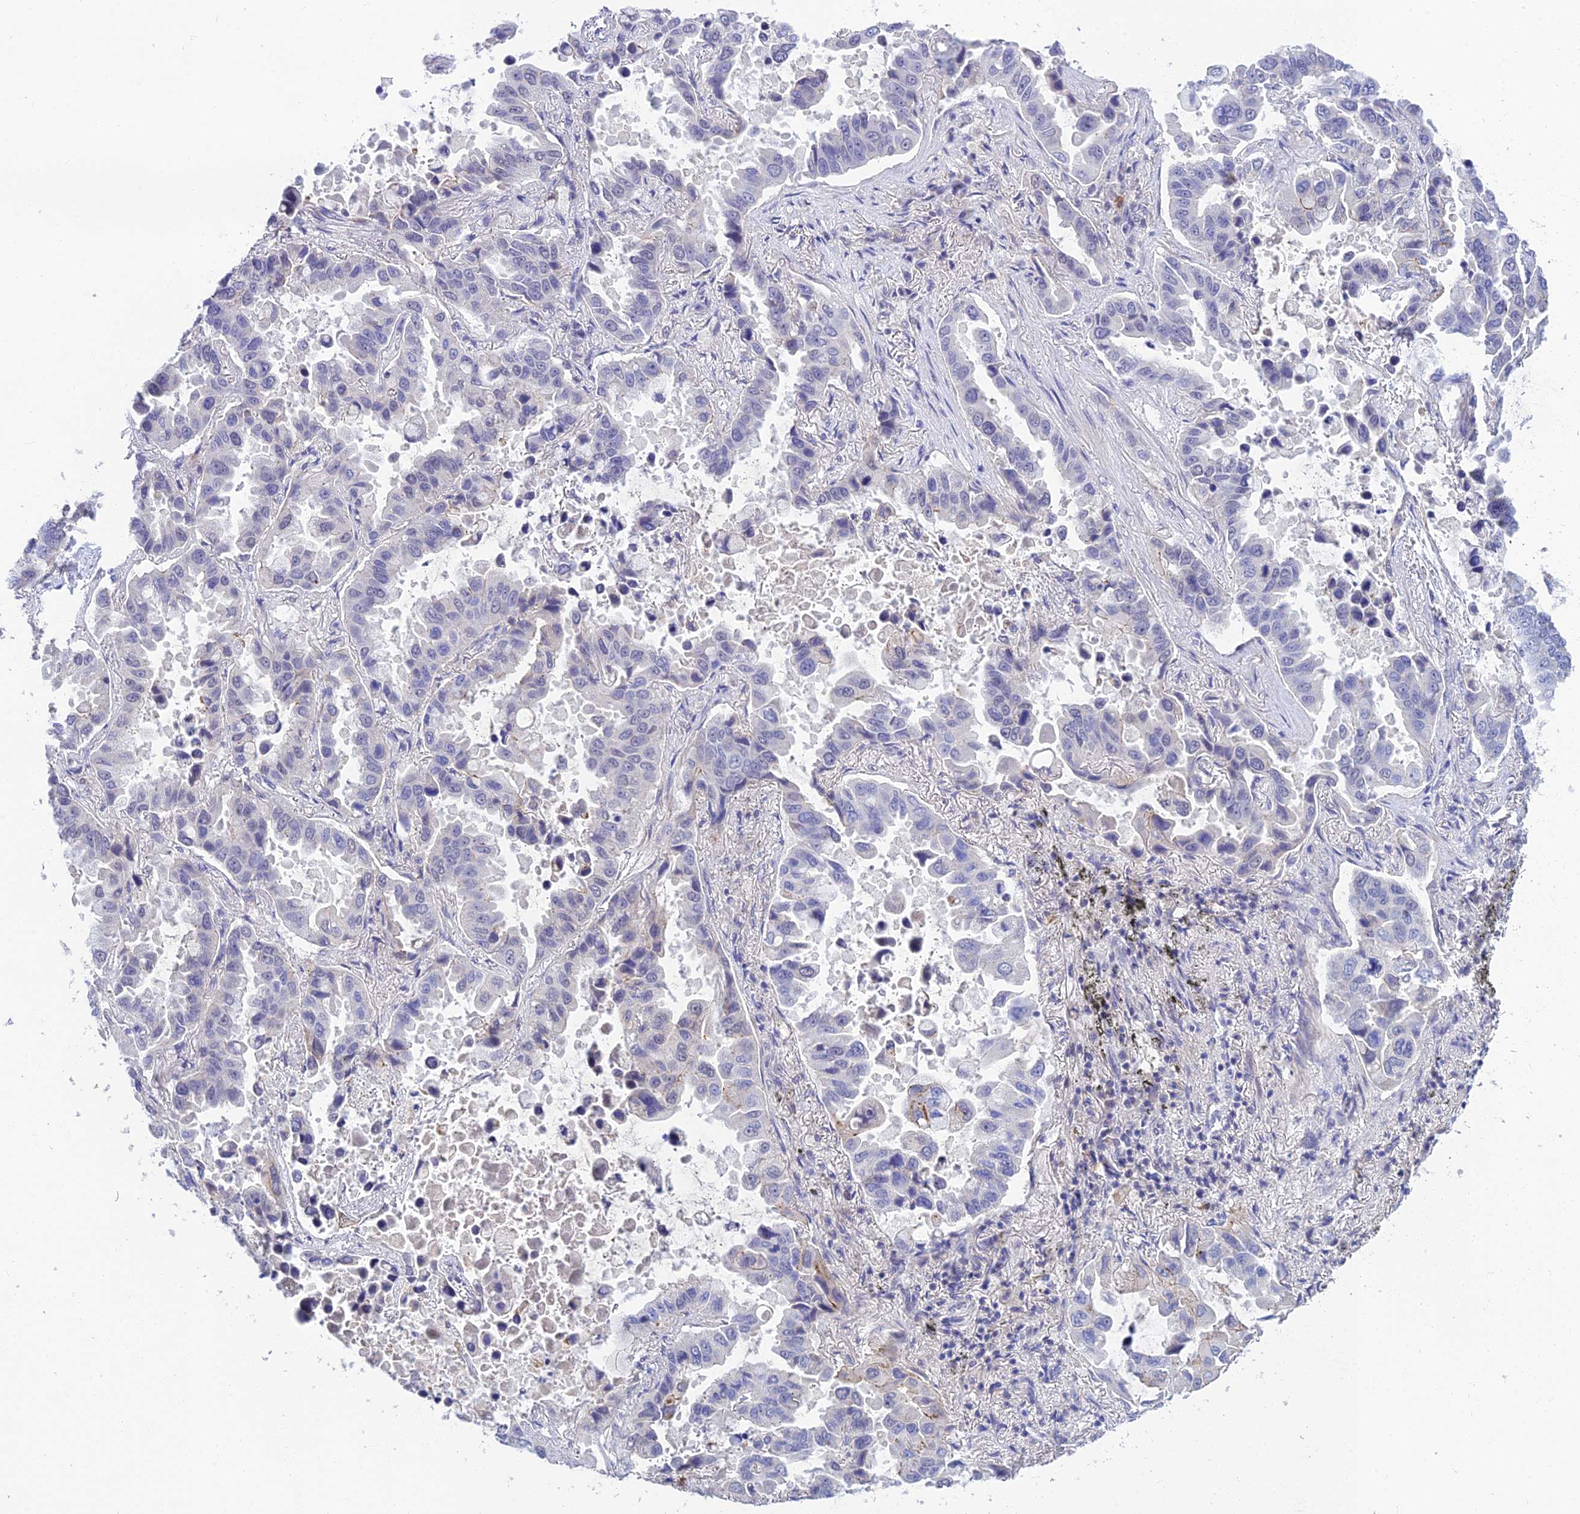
{"staining": {"intensity": "negative", "quantity": "none", "location": "none"}, "tissue": "lung cancer", "cell_type": "Tumor cells", "image_type": "cancer", "snomed": [{"axis": "morphology", "description": "Adenocarcinoma, NOS"}, {"axis": "topography", "description": "Lung"}], "caption": "This micrograph is of adenocarcinoma (lung) stained with IHC to label a protein in brown with the nuclei are counter-stained blue. There is no staining in tumor cells.", "gene": "HOXB1", "patient": {"sex": "male", "age": 64}}